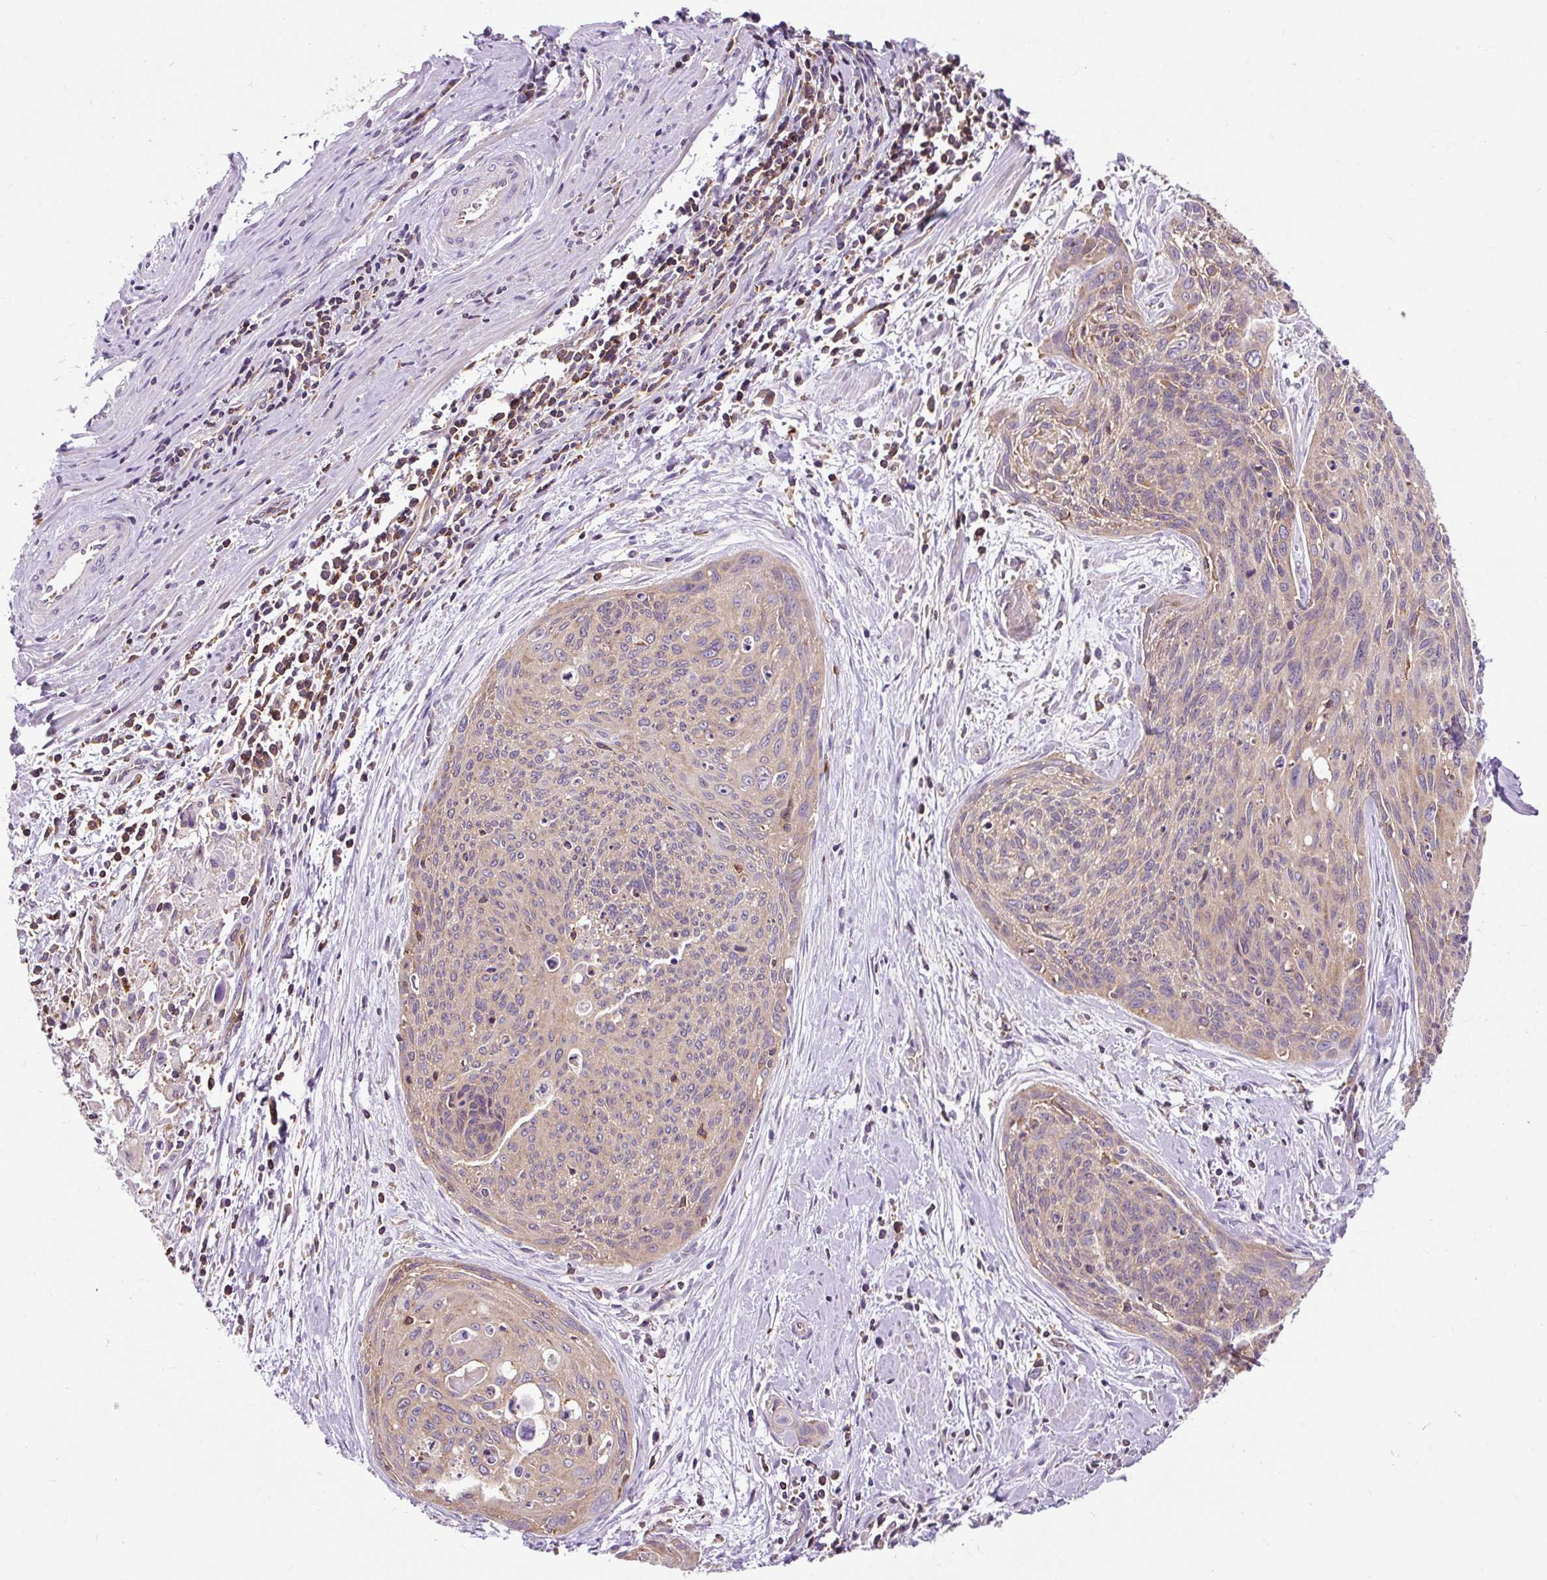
{"staining": {"intensity": "weak", "quantity": "25%-75%", "location": "cytoplasmic/membranous"}, "tissue": "cervical cancer", "cell_type": "Tumor cells", "image_type": "cancer", "snomed": [{"axis": "morphology", "description": "Squamous cell carcinoma, NOS"}, {"axis": "topography", "description": "Cervix"}], "caption": "IHC image of human cervical cancer (squamous cell carcinoma) stained for a protein (brown), which demonstrates low levels of weak cytoplasmic/membranous positivity in about 25%-75% of tumor cells.", "gene": "CISD3", "patient": {"sex": "female", "age": 55}}